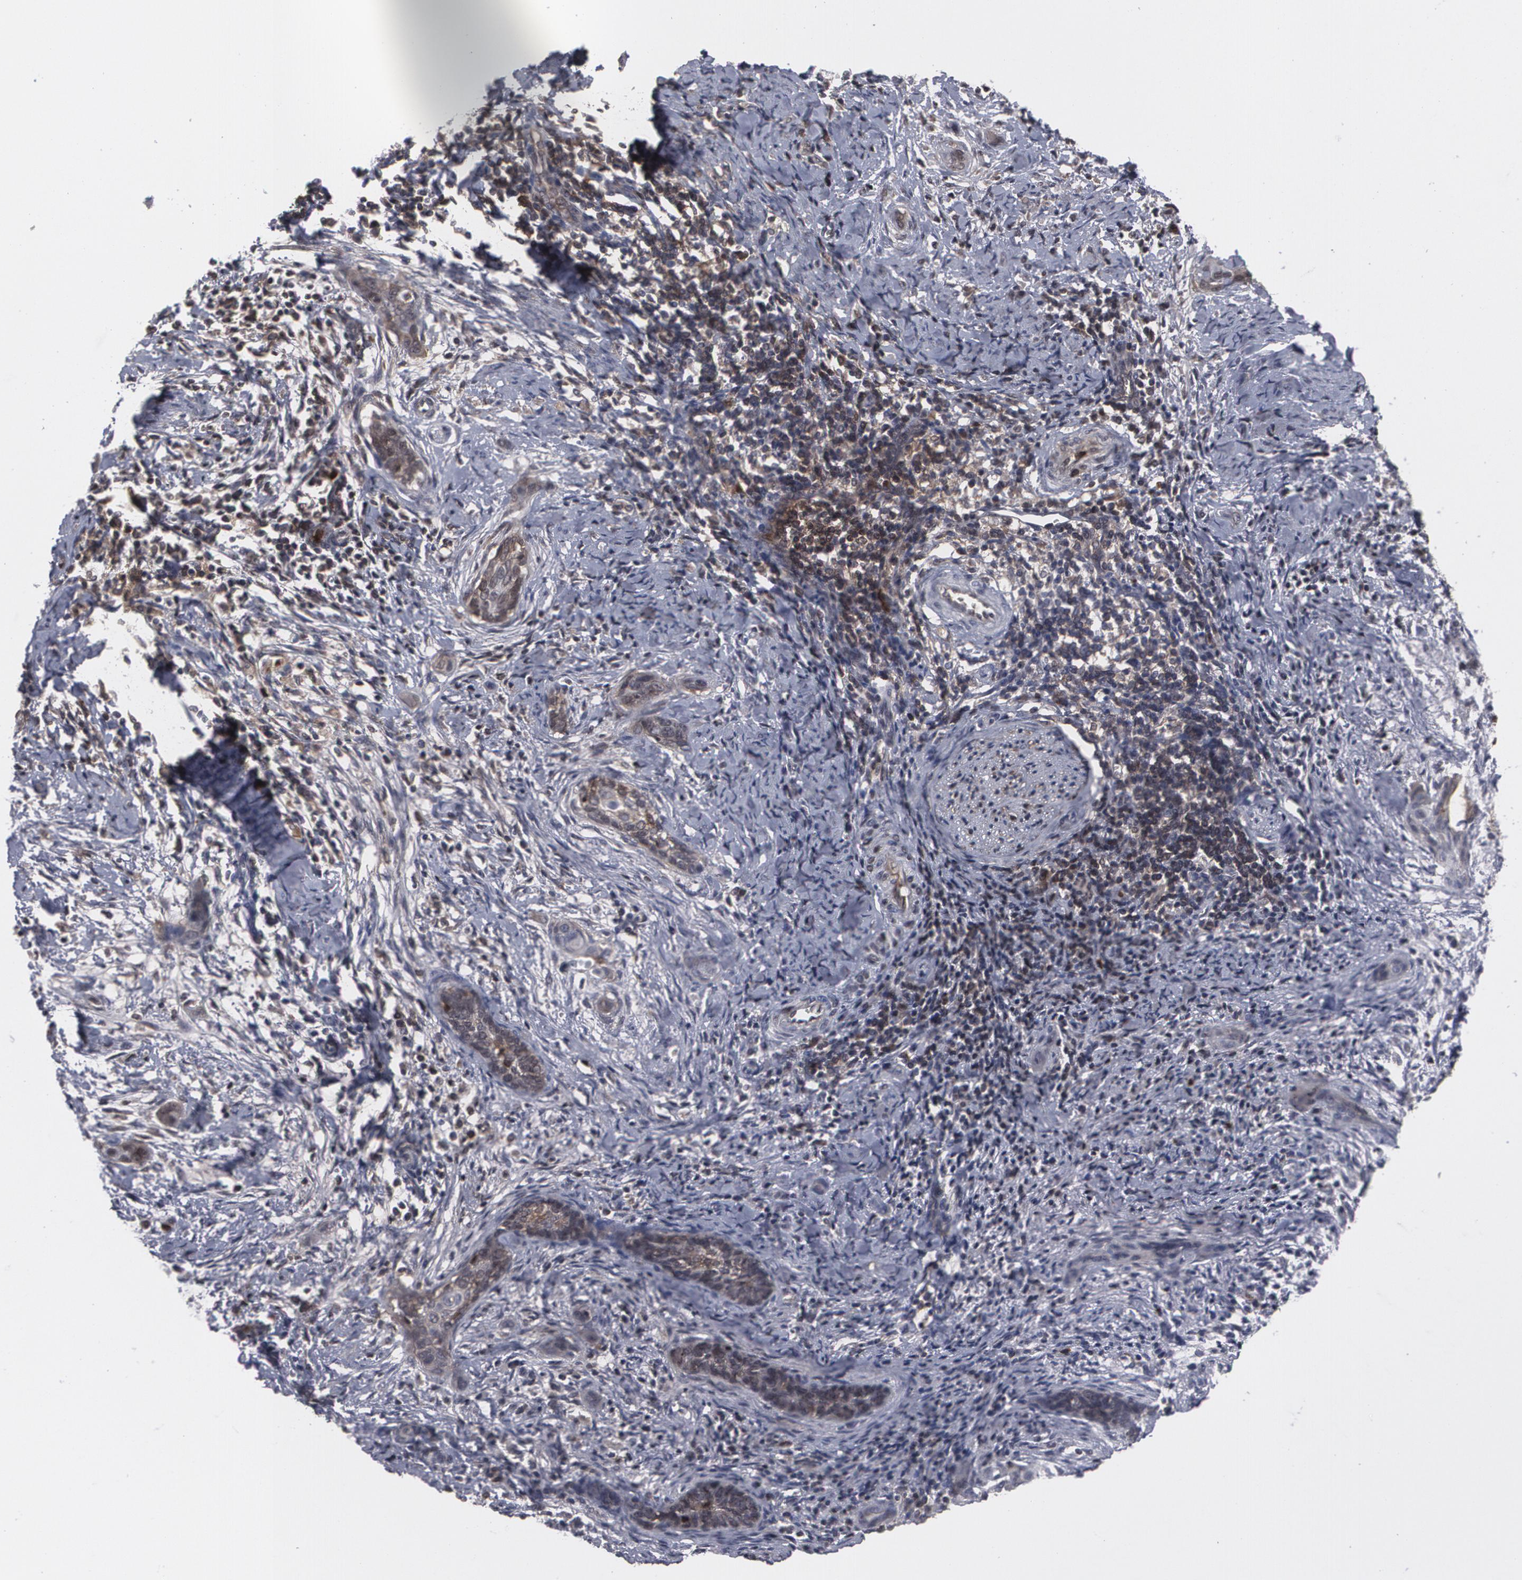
{"staining": {"intensity": "moderate", "quantity": "25%-75%", "location": "cytoplasmic/membranous"}, "tissue": "cervical cancer", "cell_type": "Tumor cells", "image_type": "cancer", "snomed": [{"axis": "morphology", "description": "Squamous cell carcinoma, NOS"}, {"axis": "topography", "description": "Cervix"}], "caption": "The image shows staining of squamous cell carcinoma (cervical), revealing moderate cytoplasmic/membranous protein positivity (brown color) within tumor cells. The staining is performed using DAB (3,3'-diaminobenzidine) brown chromogen to label protein expression. The nuclei are counter-stained blue using hematoxylin.", "gene": "LRG1", "patient": {"sex": "female", "age": 38}}